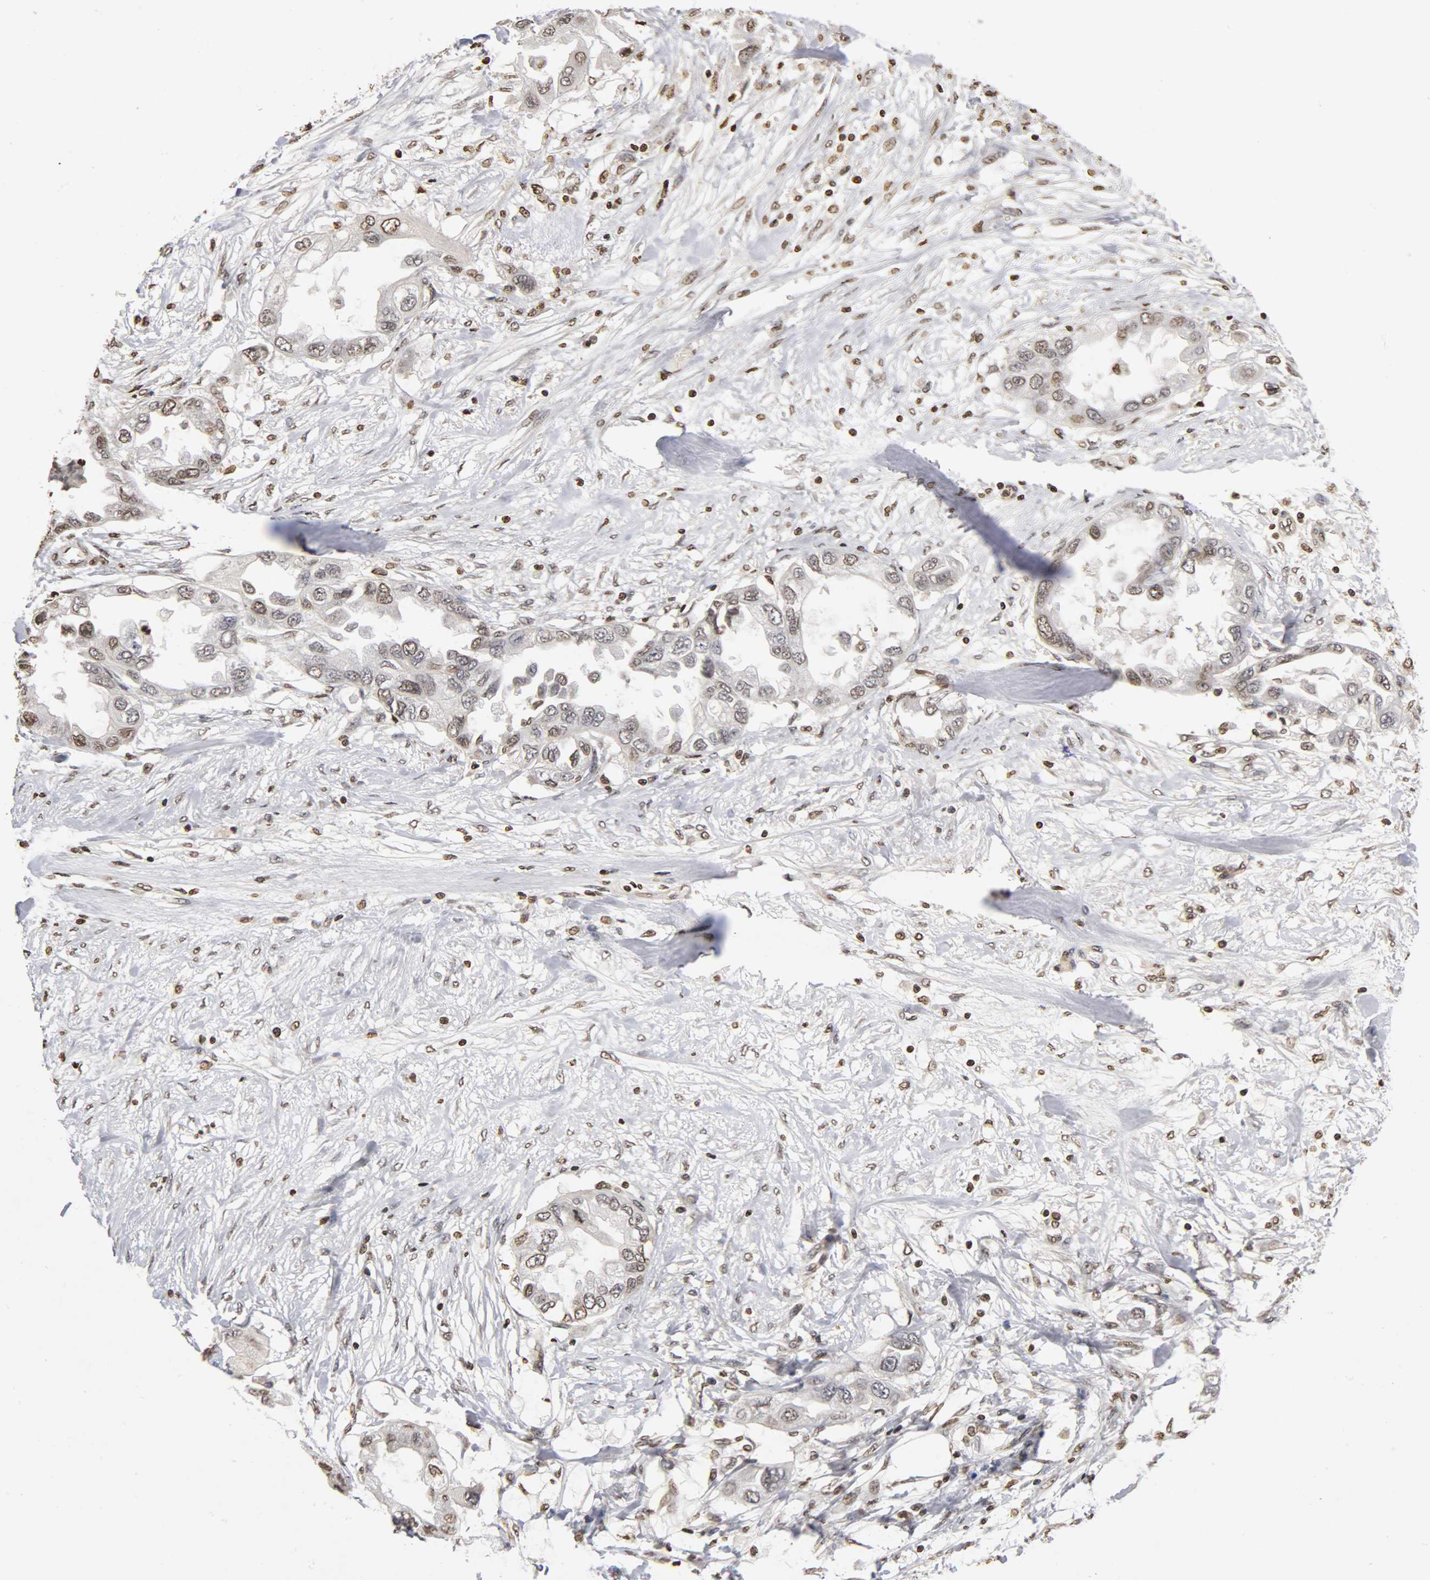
{"staining": {"intensity": "weak", "quantity": "<25%", "location": "nuclear"}, "tissue": "endometrial cancer", "cell_type": "Tumor cells", "image_type": "cancer", "snomed": [{"axis": "morphology", "description": "Adenocarcinoma, NOS"}, {"axis": "topography", "description": "Endometrium"}], "caption": "An image of human endometrial cancer is negative for staining in tumor cells. (DAB IHC with hematoxylin counter stain).", "gene": "ERCC2", "patient": {"sex": "female", "age": 67}}